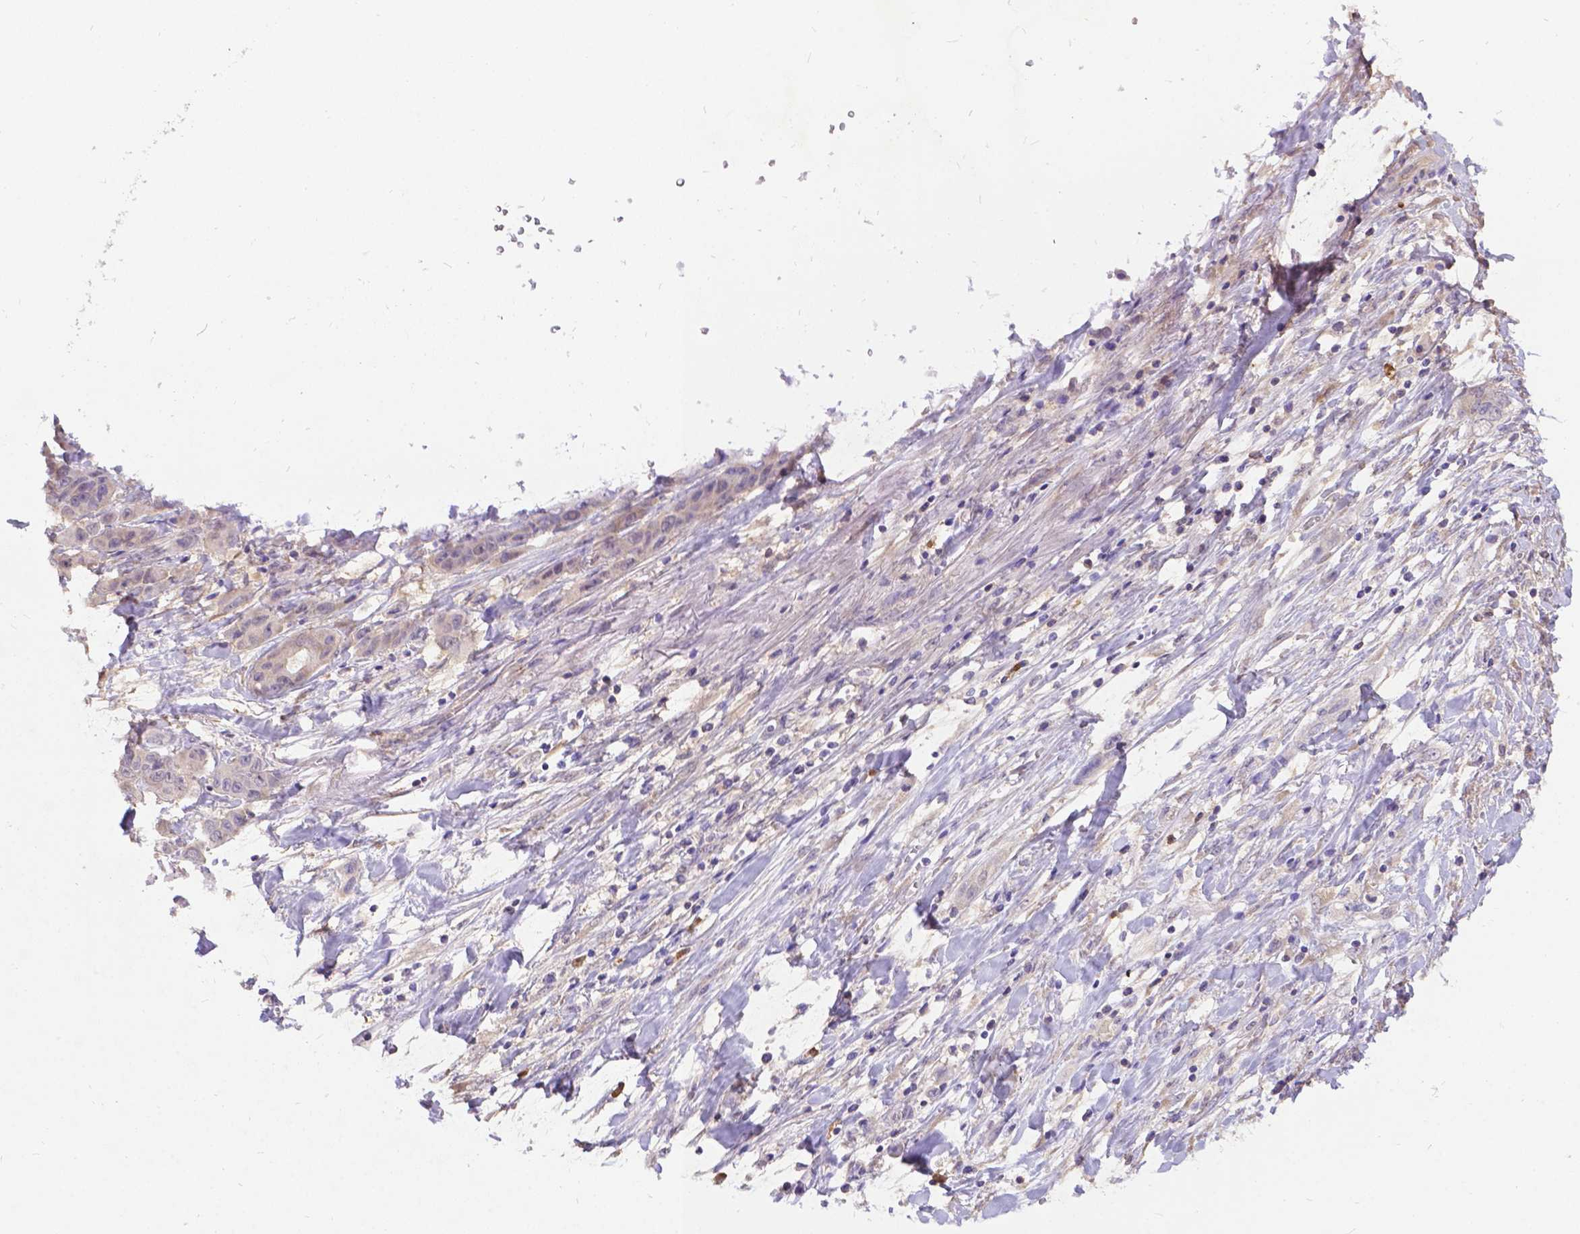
{"staining": {"intensity": "negative", "quantity": "none", "location": "none"}, "tissue": "liver cancer", "cell_type": "Tumor cells", "image_type": "cancer", "snomed": [{"axis": "morphology", "description": "Cholangiocarcinoma"}, {"axis": "topography", "description": "Liver"}], "caption": "This is an immunohistochemistry photomicrograph of cholangiocarcinoma (liver). There is no staining in tumor cells.", "gene": "DENND6A", "patient": {"sex": "female", "age": 52}}